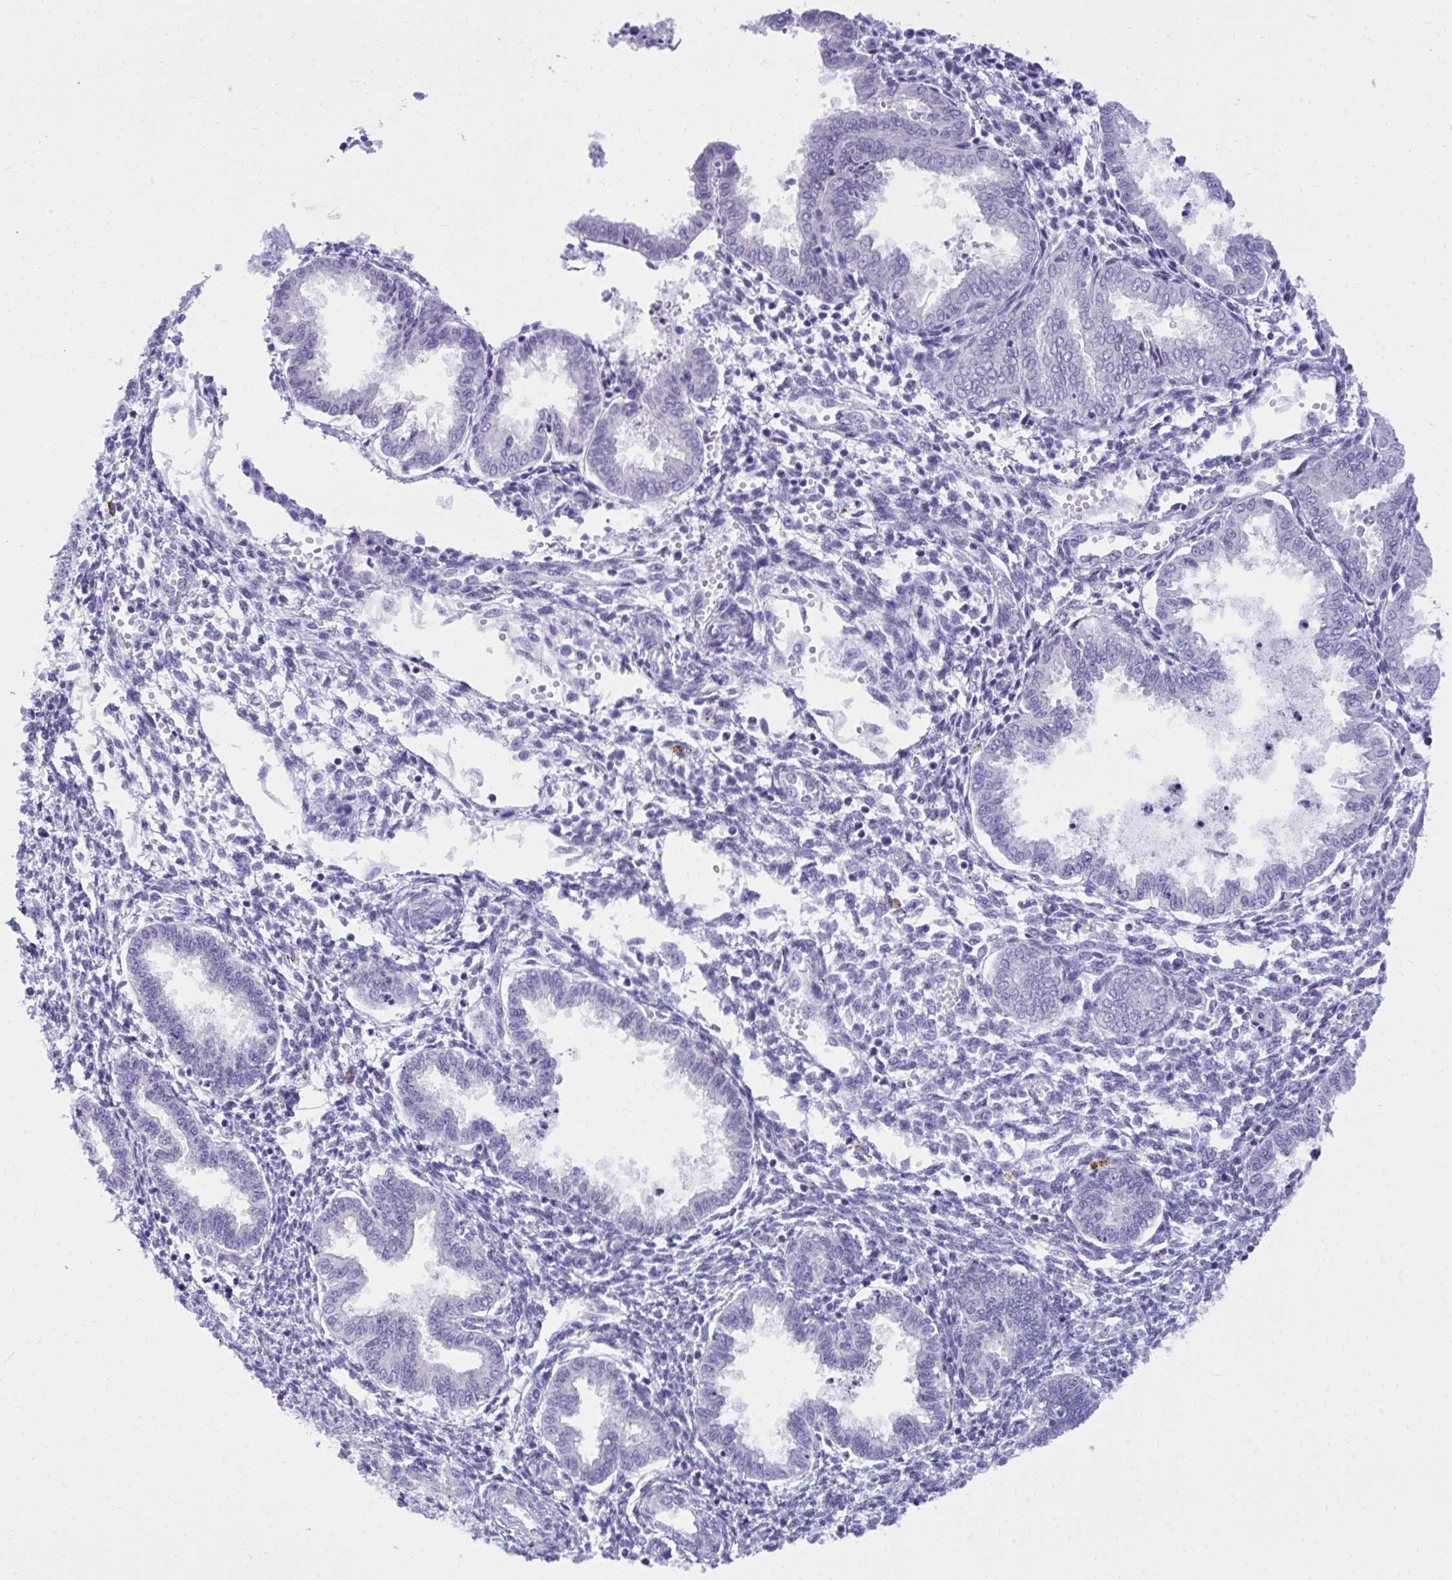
{"staining": {"intensity": "negative", "quantity": "none", "location": "none"}, "tissue": "endometrium", "cell_type": "Cells in endometrial stroma", "image_type": "normal", "snomed": [{"axis": "morphology", "description": "Normal tissue, NOS"}, {"axis": "topography", "description": "Endometrium"}], "caption": "Immunohistochemistry of normal endometrium exhibits no staining in cells in endometrial stroma.", "gene": "PSD", "patient": {"sex": "female", "age": 33}}